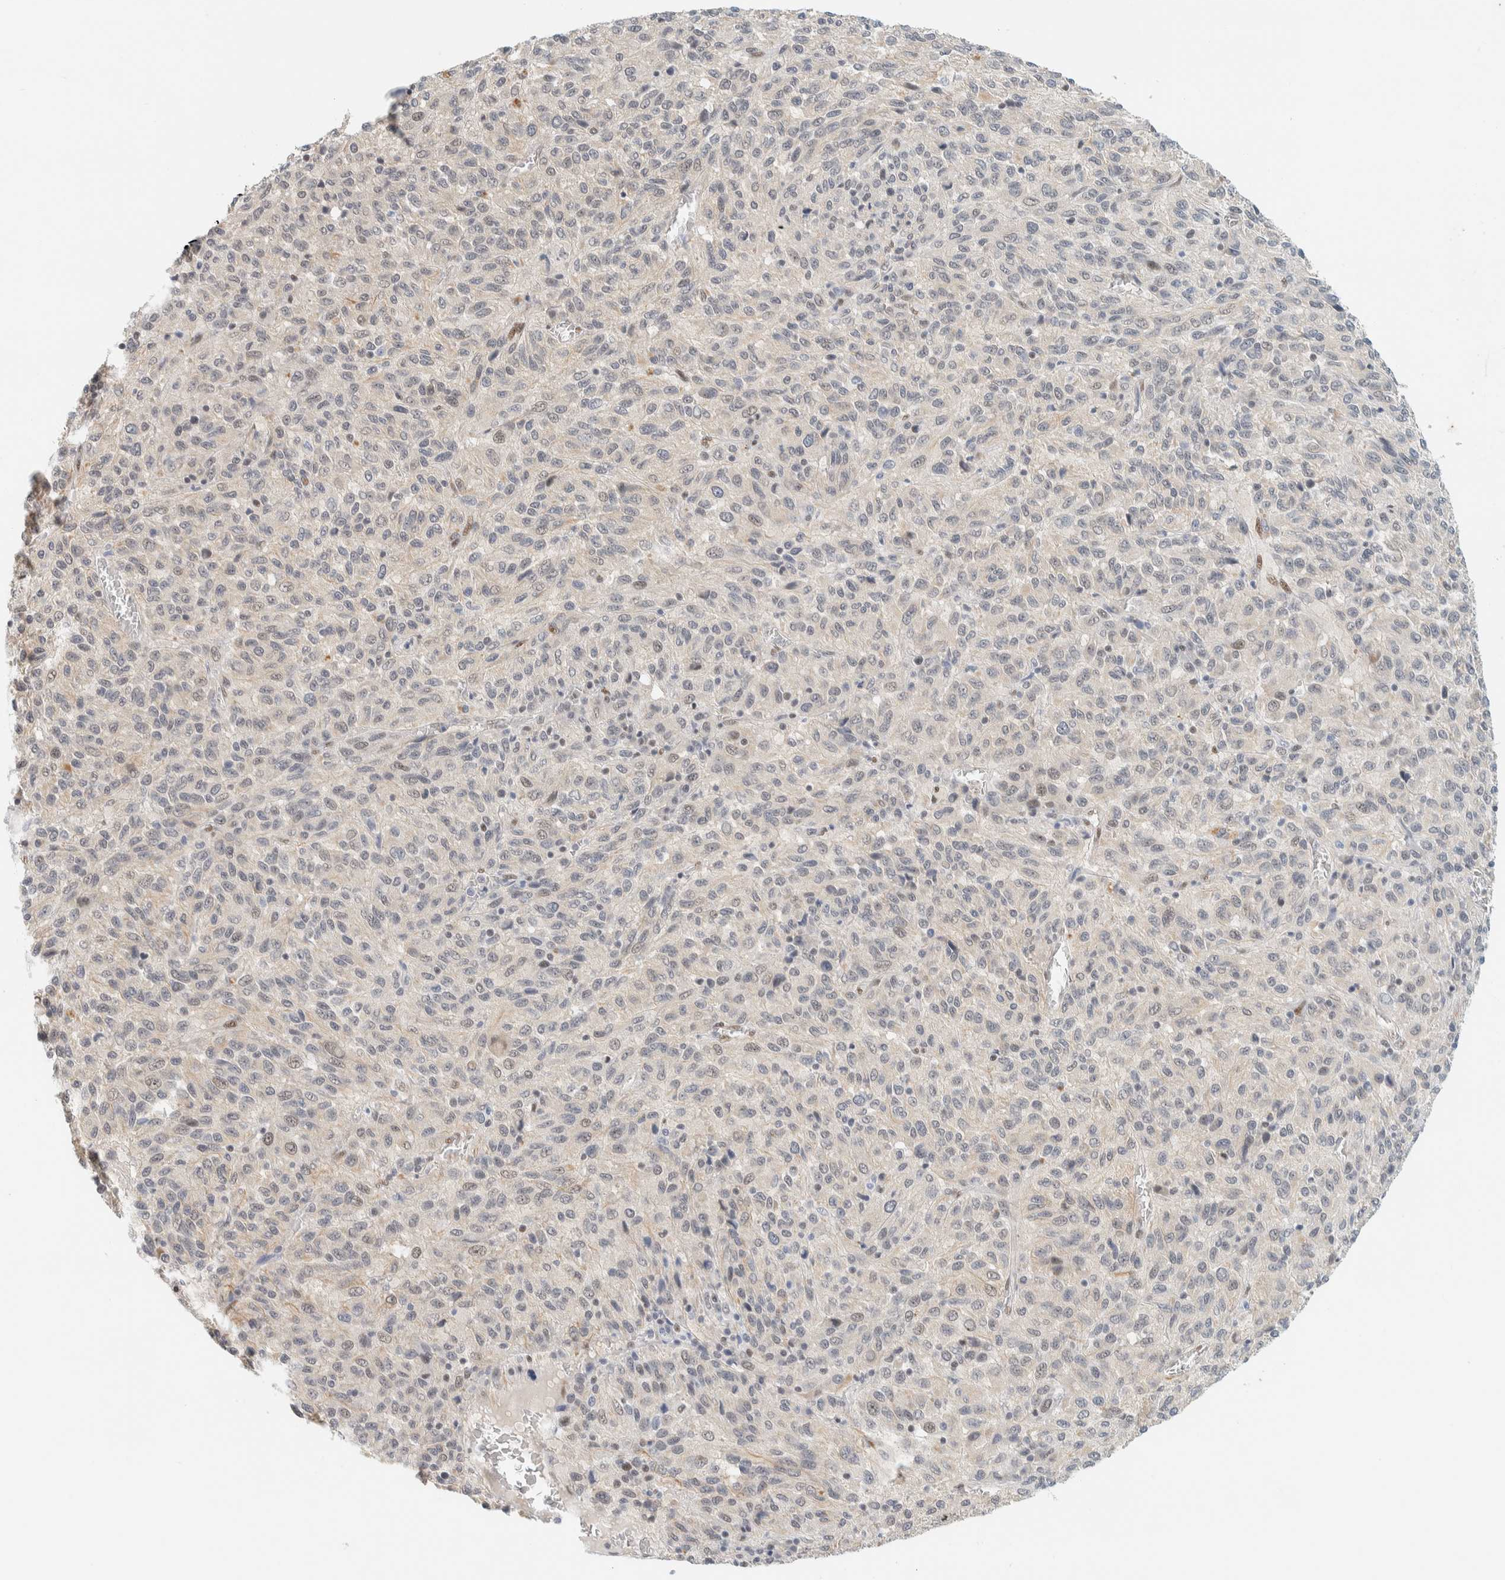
{"staining": {"intensity": "negative", "quantity": "none", "location": "none"}, "tissue": "melanoma", "cell_type": "Tumor cells", "image_type": "cancer", "snomed": [{"axis": "morphology", "description": "Malignant melanoma, Metastatic site"}, {"axis": "topography", "description": "Lung"}], "caption": "Histopathology image shows no significant protein expression in tumor cells of malignant melanoma (metastatic site). (Brightfield microscopy of DAB (3,3'-diaminobenzidine) IHC at high magnification).", "gene": "ZNF683", "patient": {"sex": "male", "age": 64}}